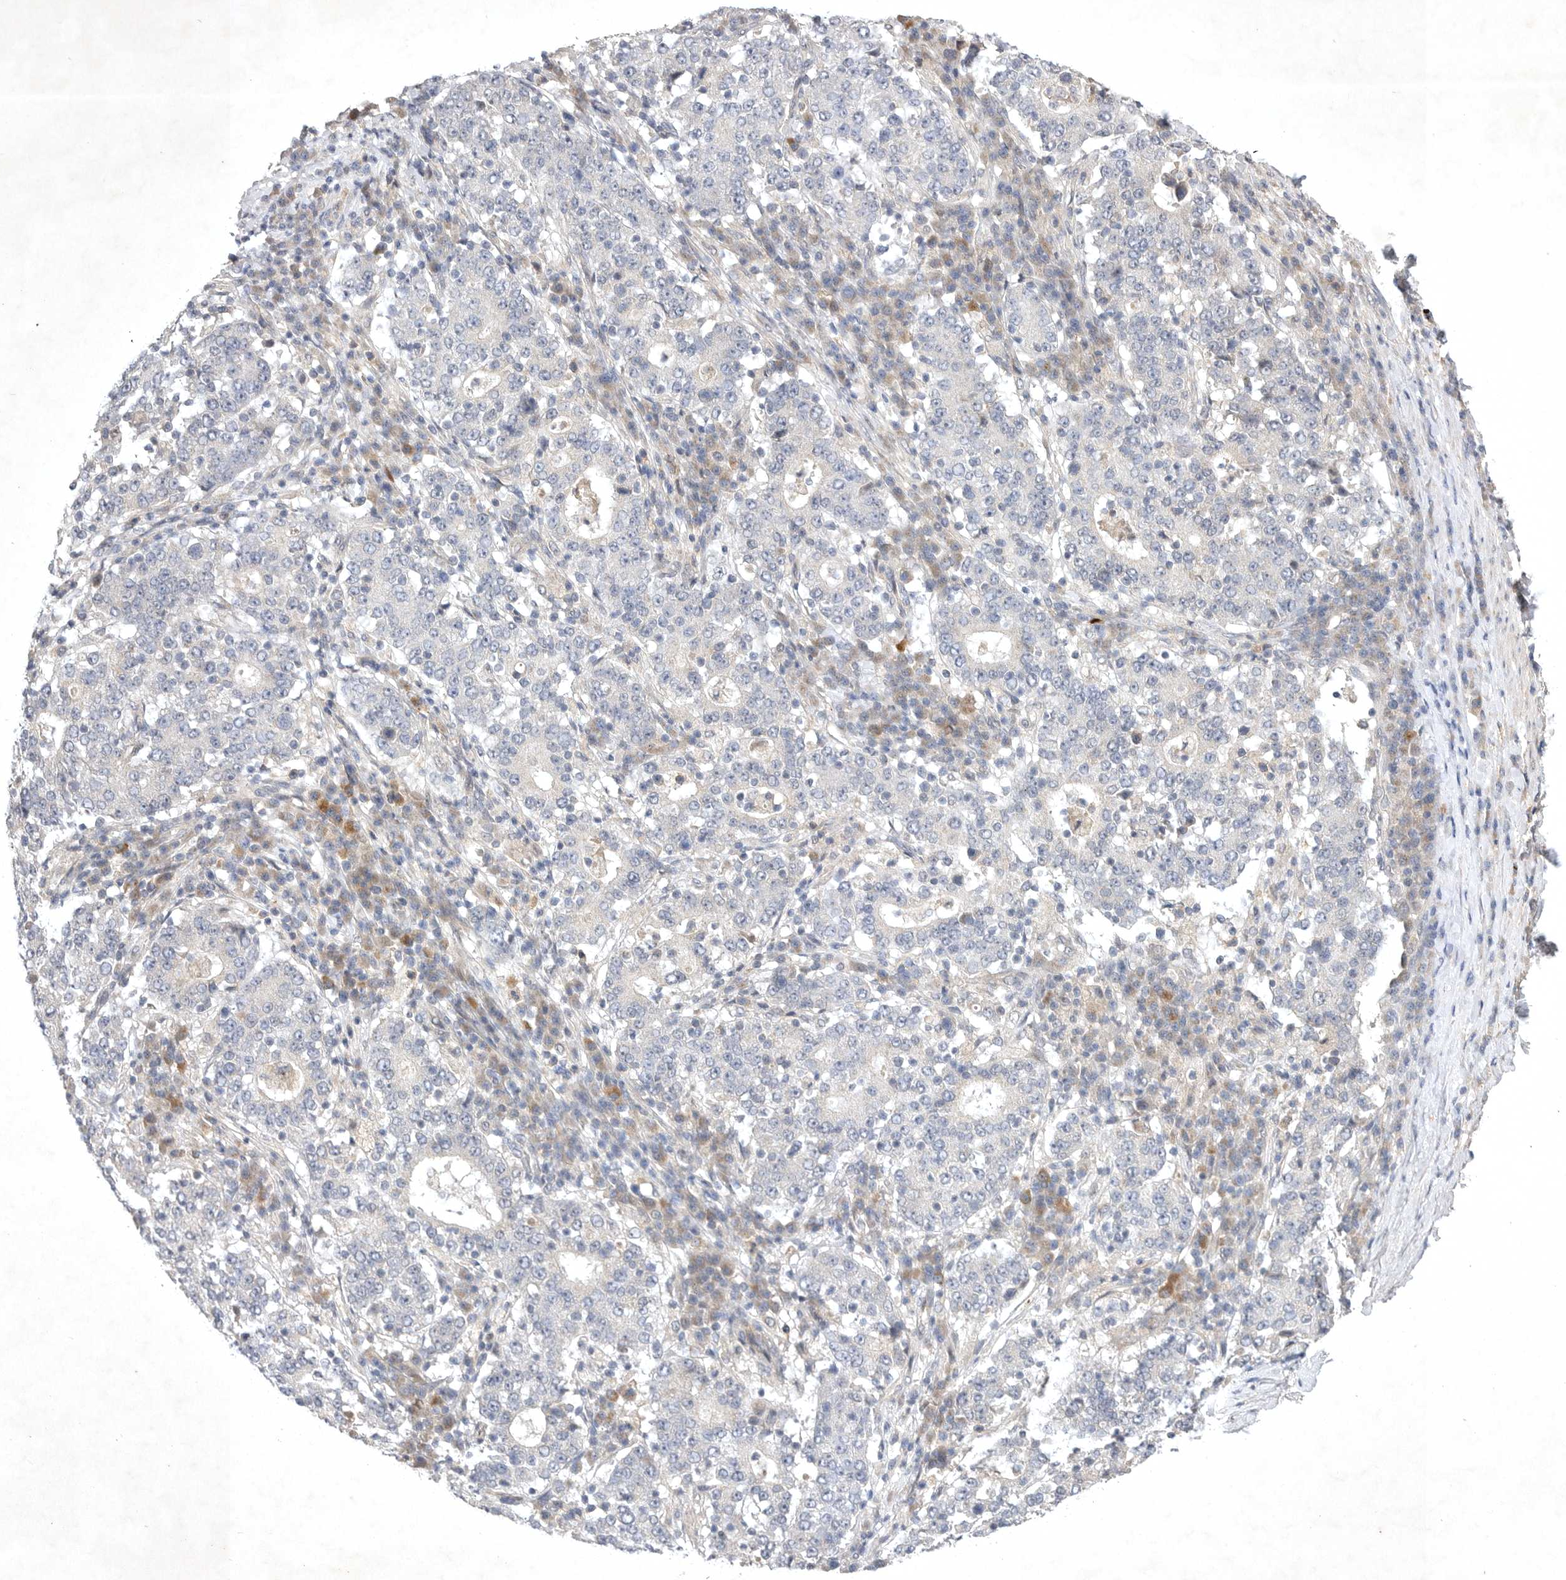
{"staining": {"intensity": "negative", "quantity": "none", "location": "none"}, "tissue": "stomach cancer", "cell_type": "Tumor cells", "image_type": "cancer", "snomed": [{"axis": "morphology", "description": "Adenocarcinoma, NOS"}, {"axis": "topography", "description": "Stomach"}], "caption": "A micrograph of stomach cancer (adenocarcinoma) stained for a protein demonstrates no brown staining in tumor cells. The staining was performed using DAB to visualize the protein expression in brown, while the nuclei were stained in blue with hematoxylin (Magnification: 20x).", "gene": "PTPDC1", "patient": {"sex": "male", "age": 59}}